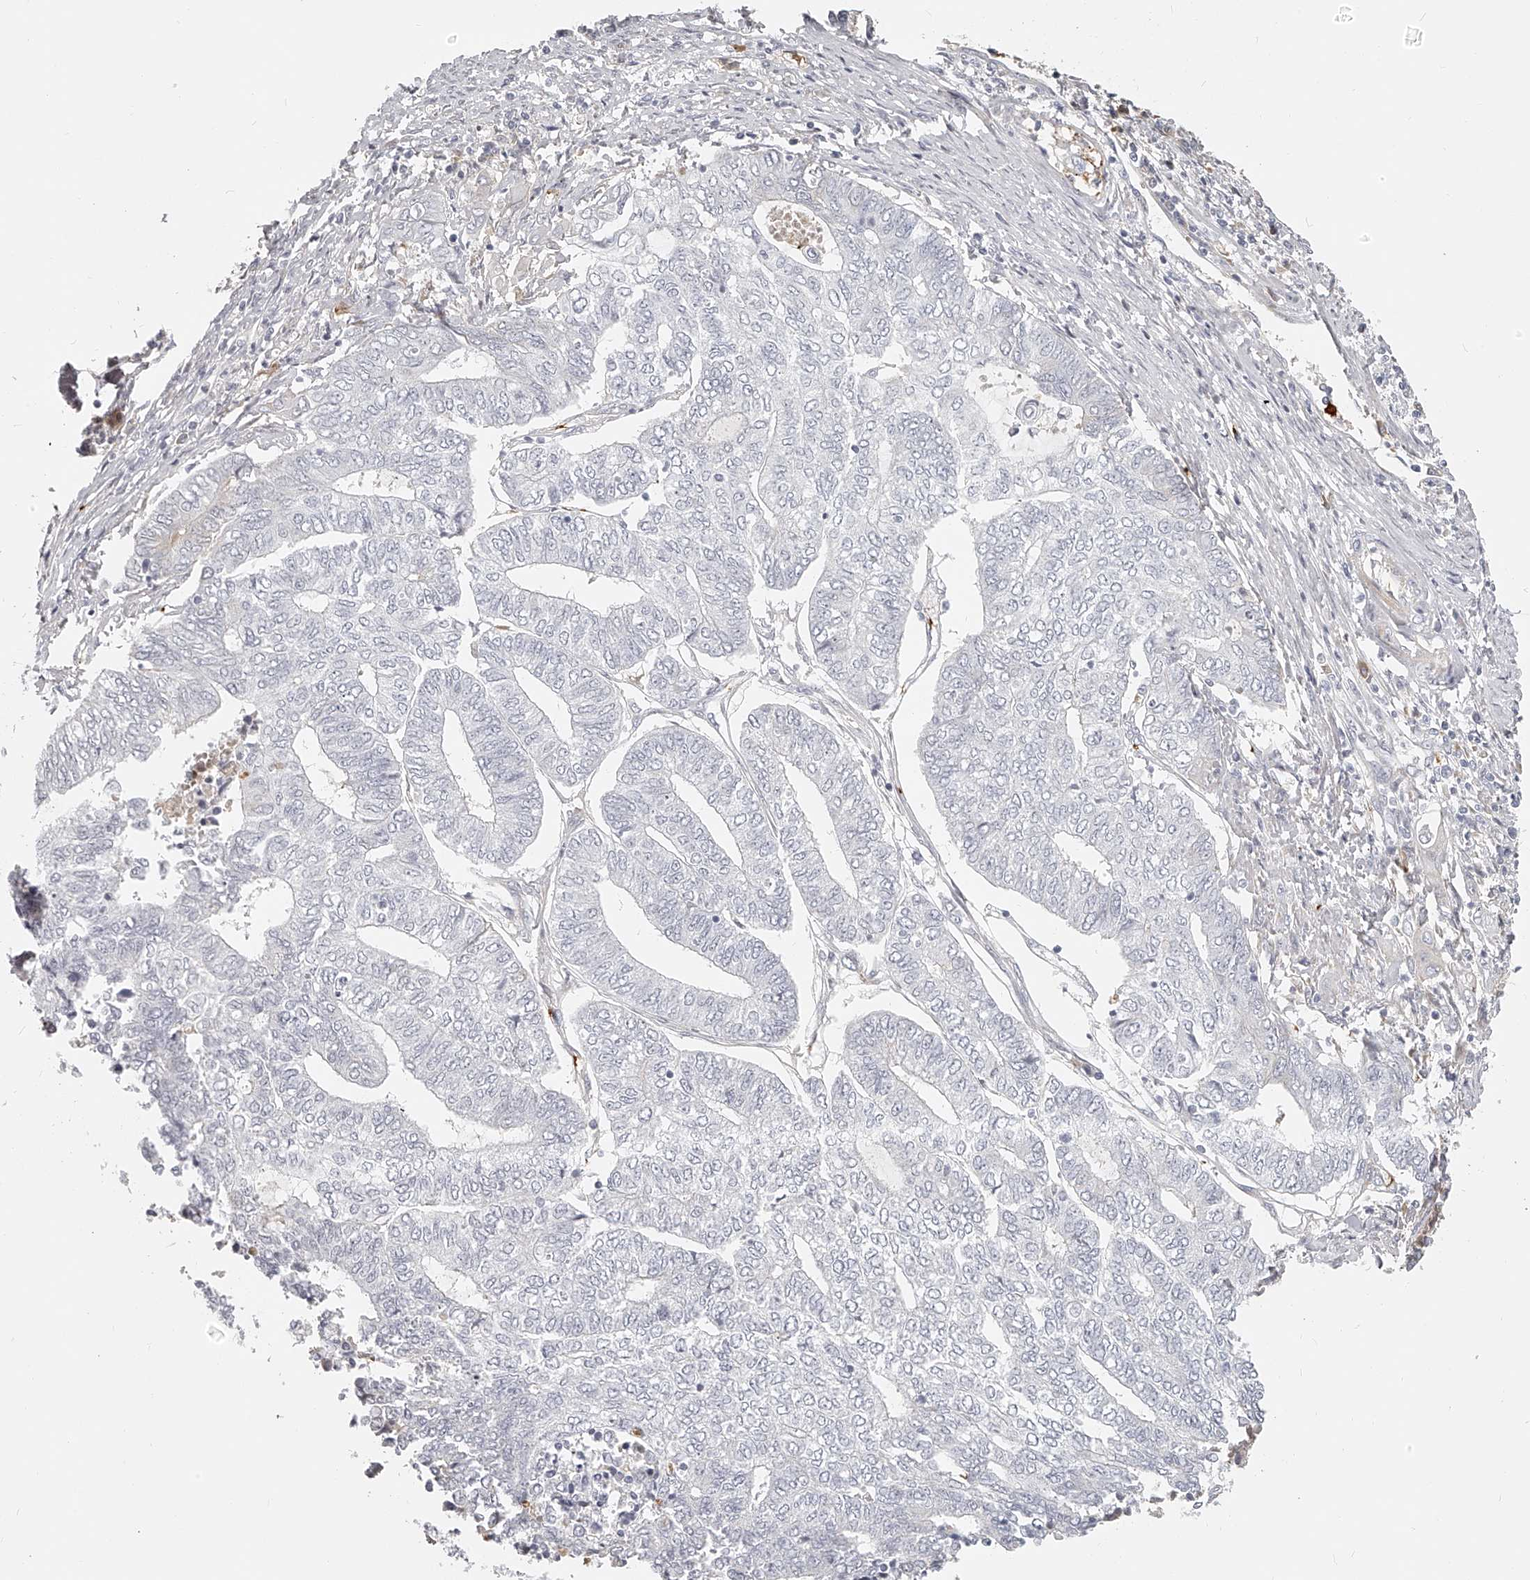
{"staining": {"intensity": "negative", "quantity": "none", "location": "none"}, "tissue": "endometrial cancer", "cell_type": "Tumor cells", "image_type": "cancer", "snomed": [{"axis": "morphology", "description": "Adenocarcinoma, NOS"}, {"axis": "topography", "description": "Uterus"}, {"axis": "topography", "description": "Endometrium"}], "caption": "Protein analysis of endometrial cancer demonstrates no significant staining in tumor cells. (DAB immunohistochemistry (IHC) visualized using brightfield microscopy, high magnification).", "gene": "ITGB3", "patient": {"sex": "female", "age": 70}}